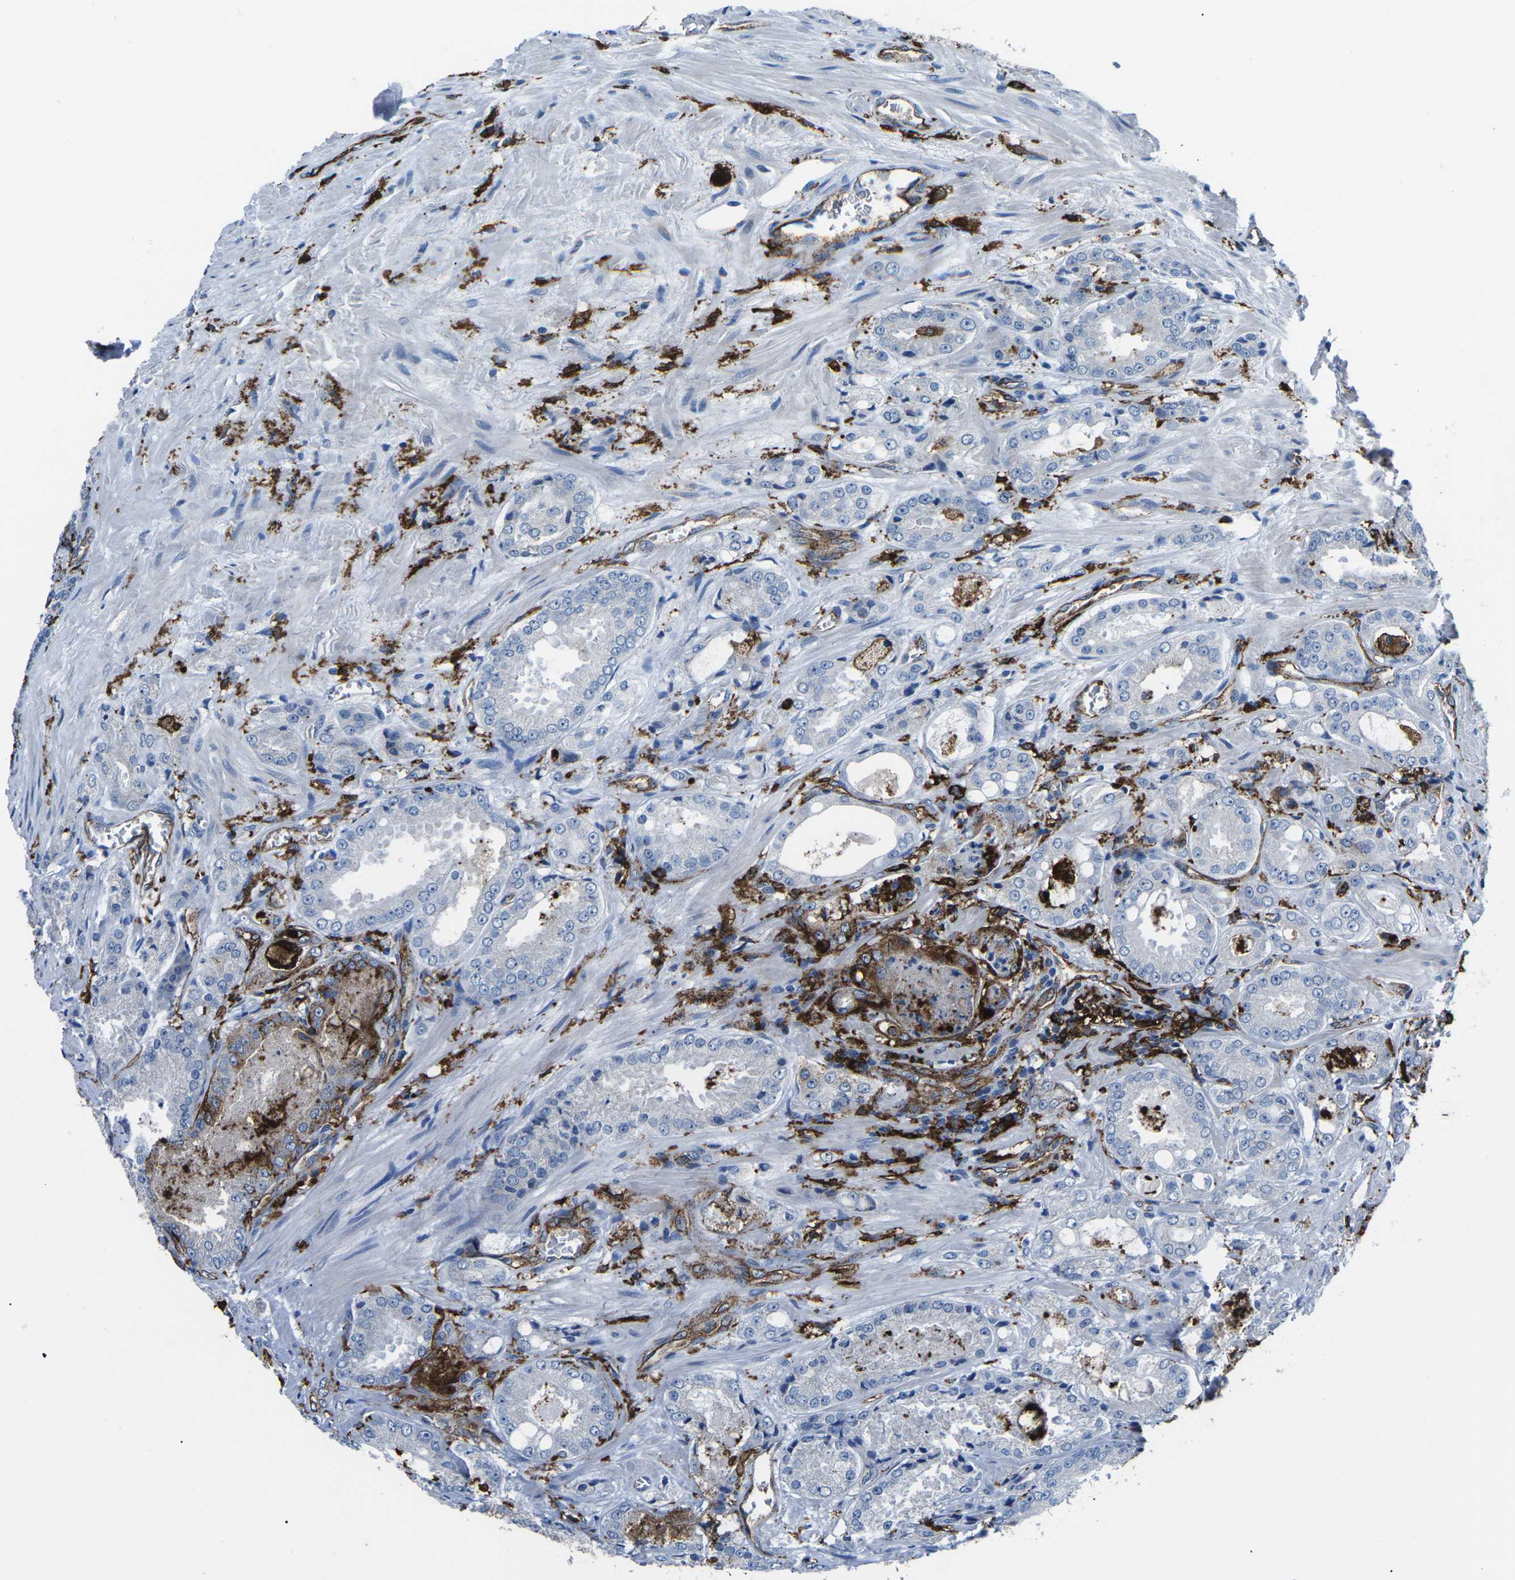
{"staining": {"intensity": "negative", "quantity": "none", "location": "none"}, "tissue": "prostate cancer", "cell_type": "Tumor cells", "image_type": "cancer", "snomed": [{"axis": "morphology", "description": "Adenocarcinoma, High grade"}, {"axis": "topography", "description": "Prostate"}], "caption": "This photomicrograph is of prostate high-grade adenocarcinoma stained with IHC to label a protein in brown with the nuclei are counter-stained blue. There is no positivity in tumor cells. The staining is performed using DAB brown chromogen with nuclei counter-stained in using hematoxylin.", "gene": "PTPN1", "patient": {"sex": "male", "age": 65}}